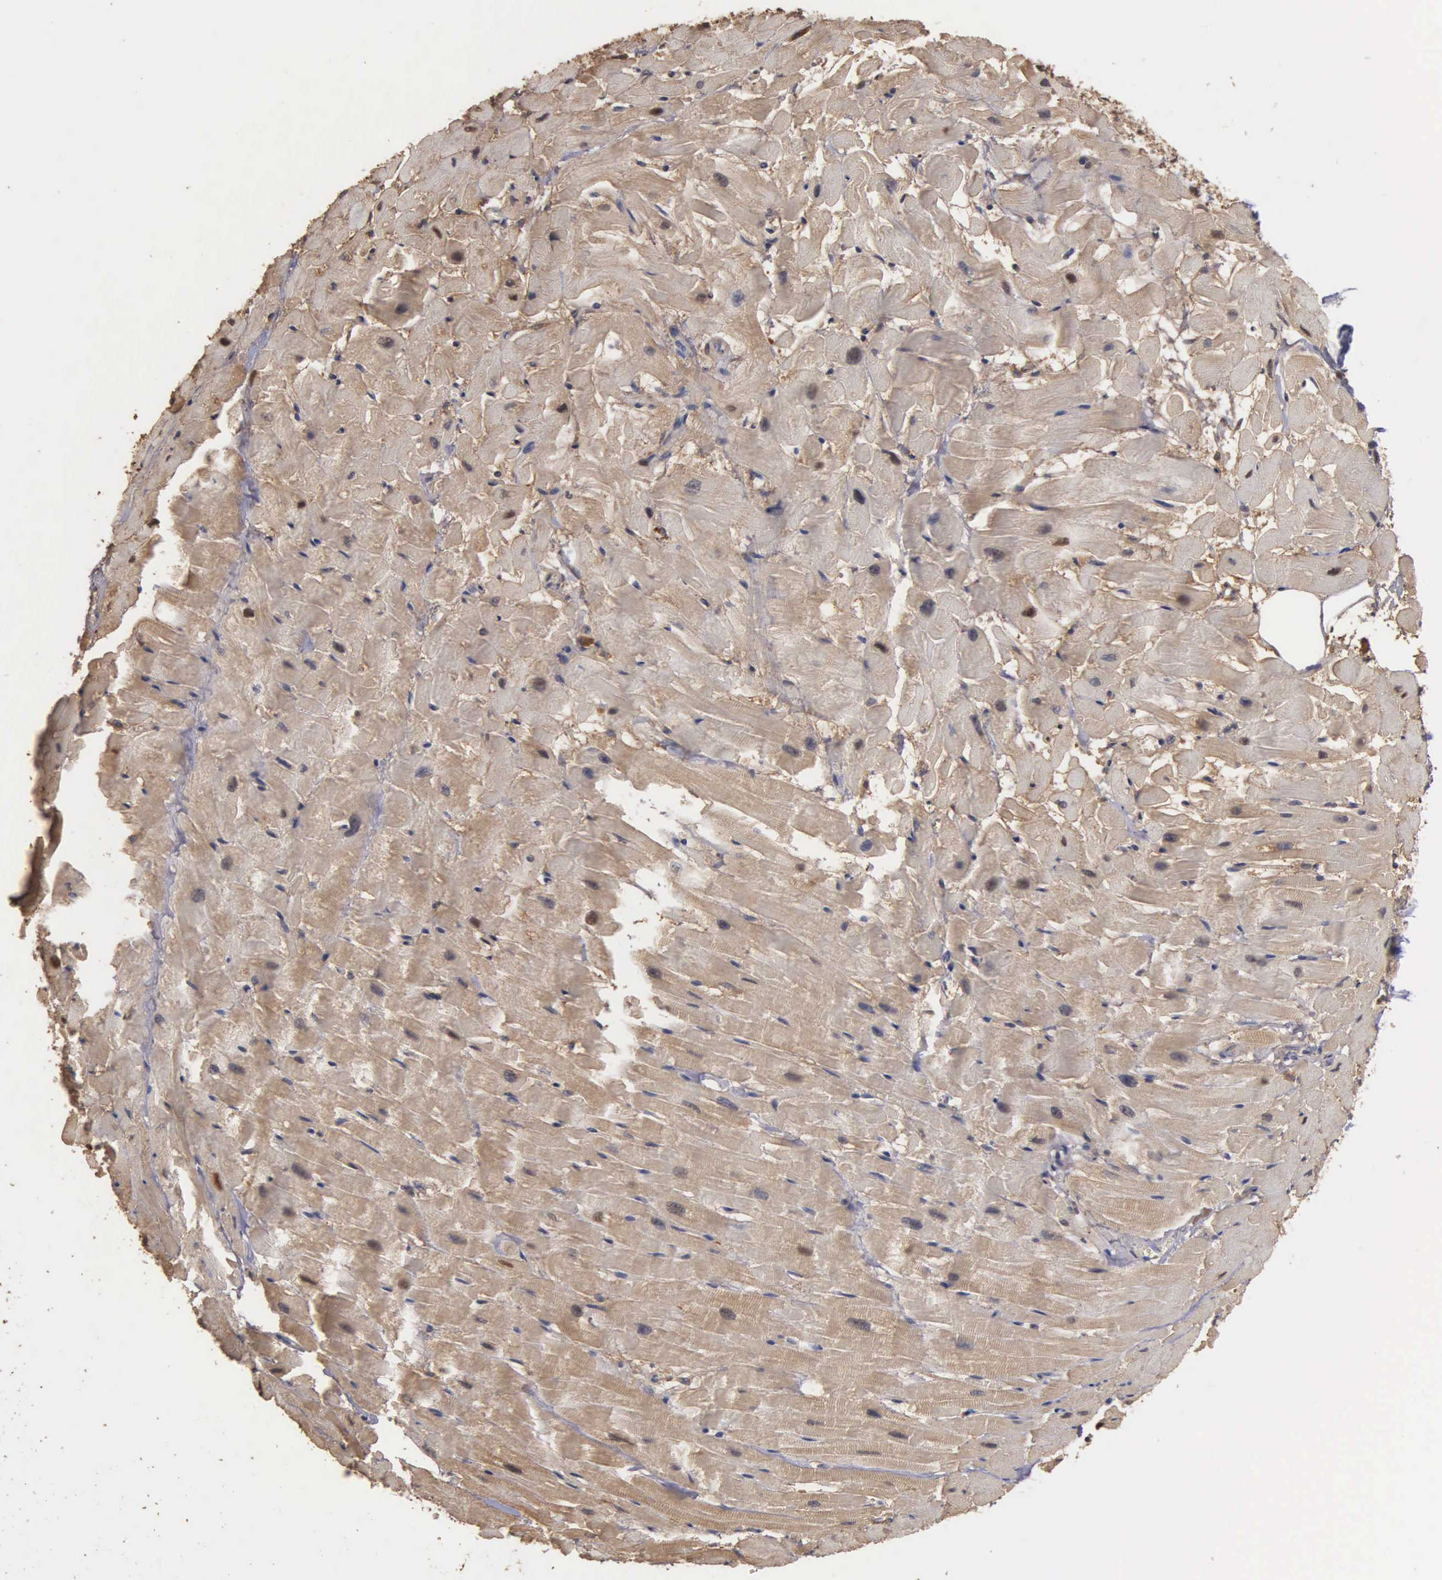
{"staining": {"intensity": "weak", "quantity": ">75%", "location": "cytoplasmic/membranous,nuclear"}, "tissue": "heart muscle", "cell_type": "Cardiomyocytes", "image_type": "normal", "snomed": [{"axis": "morphology", "description": "Normal tissue, NOS"}, {"axis": "topography", "description": "Heart"}], "caption": "IHC image of benign human heart muscle stained for a protein (brown), which exhibits low levels of weak cytoplasmic/membranous,nuclear staining in about >75% of cardiomyocytes.", "gene": "ENO3", "patient": {"sex": "female", "age": 19}}